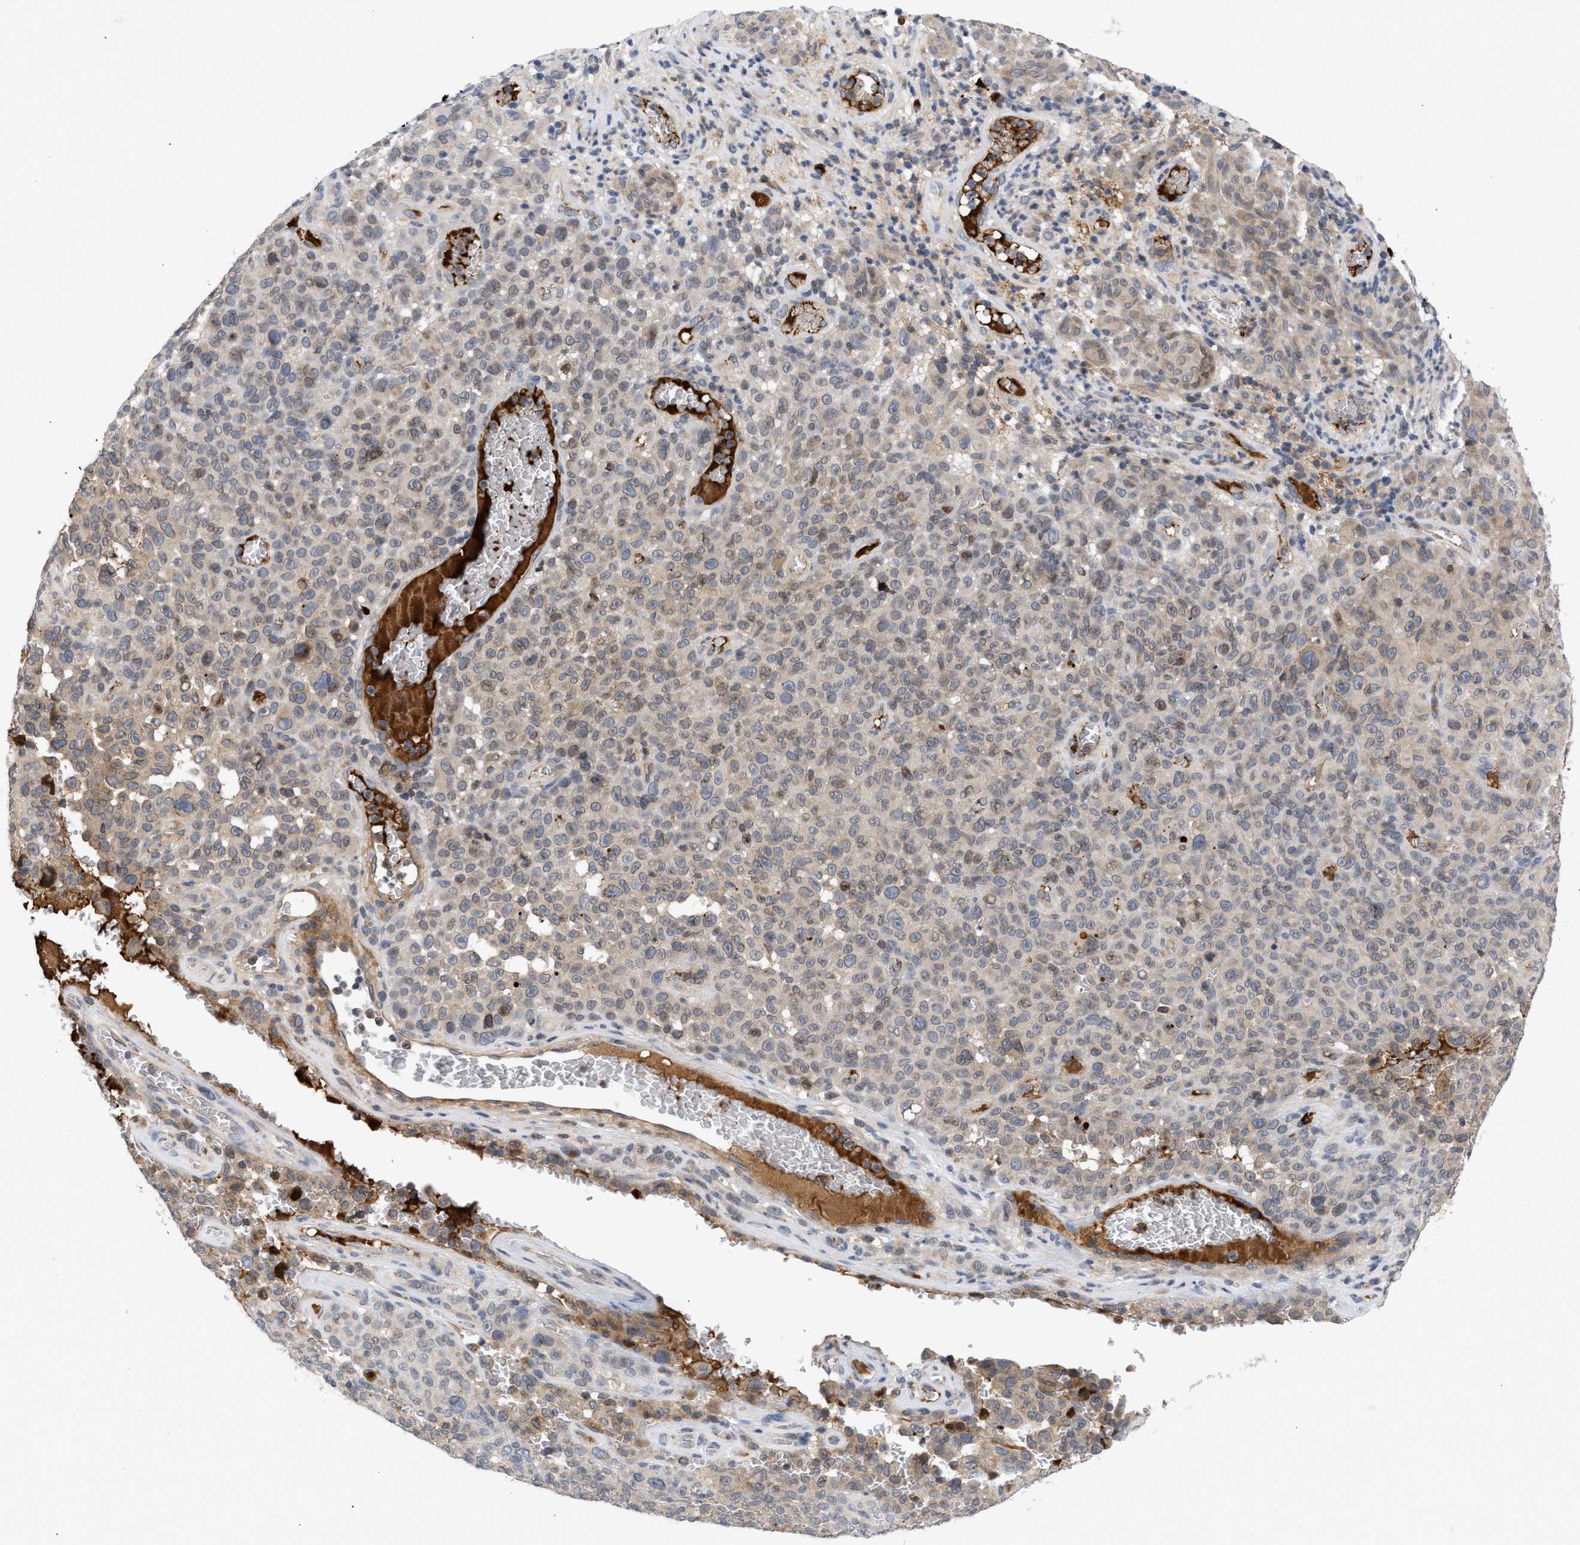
{"staining": {"intensity": "negative", "quantity": "none", "location": "none"}, "tissue": "melanoma", "cell_type": "Tumor cells", "image_type": "cancer", "snomed": [{"axis": "morphology", "description": "Malignant melanoma, NOS"}, {"axis": "topography", "description": "Skin"}], "caption": "There is no significant expression in tumor cells of malignant melanoma.", "gene": "NUP62", "patient": {"sex": "female", "age": 82}}